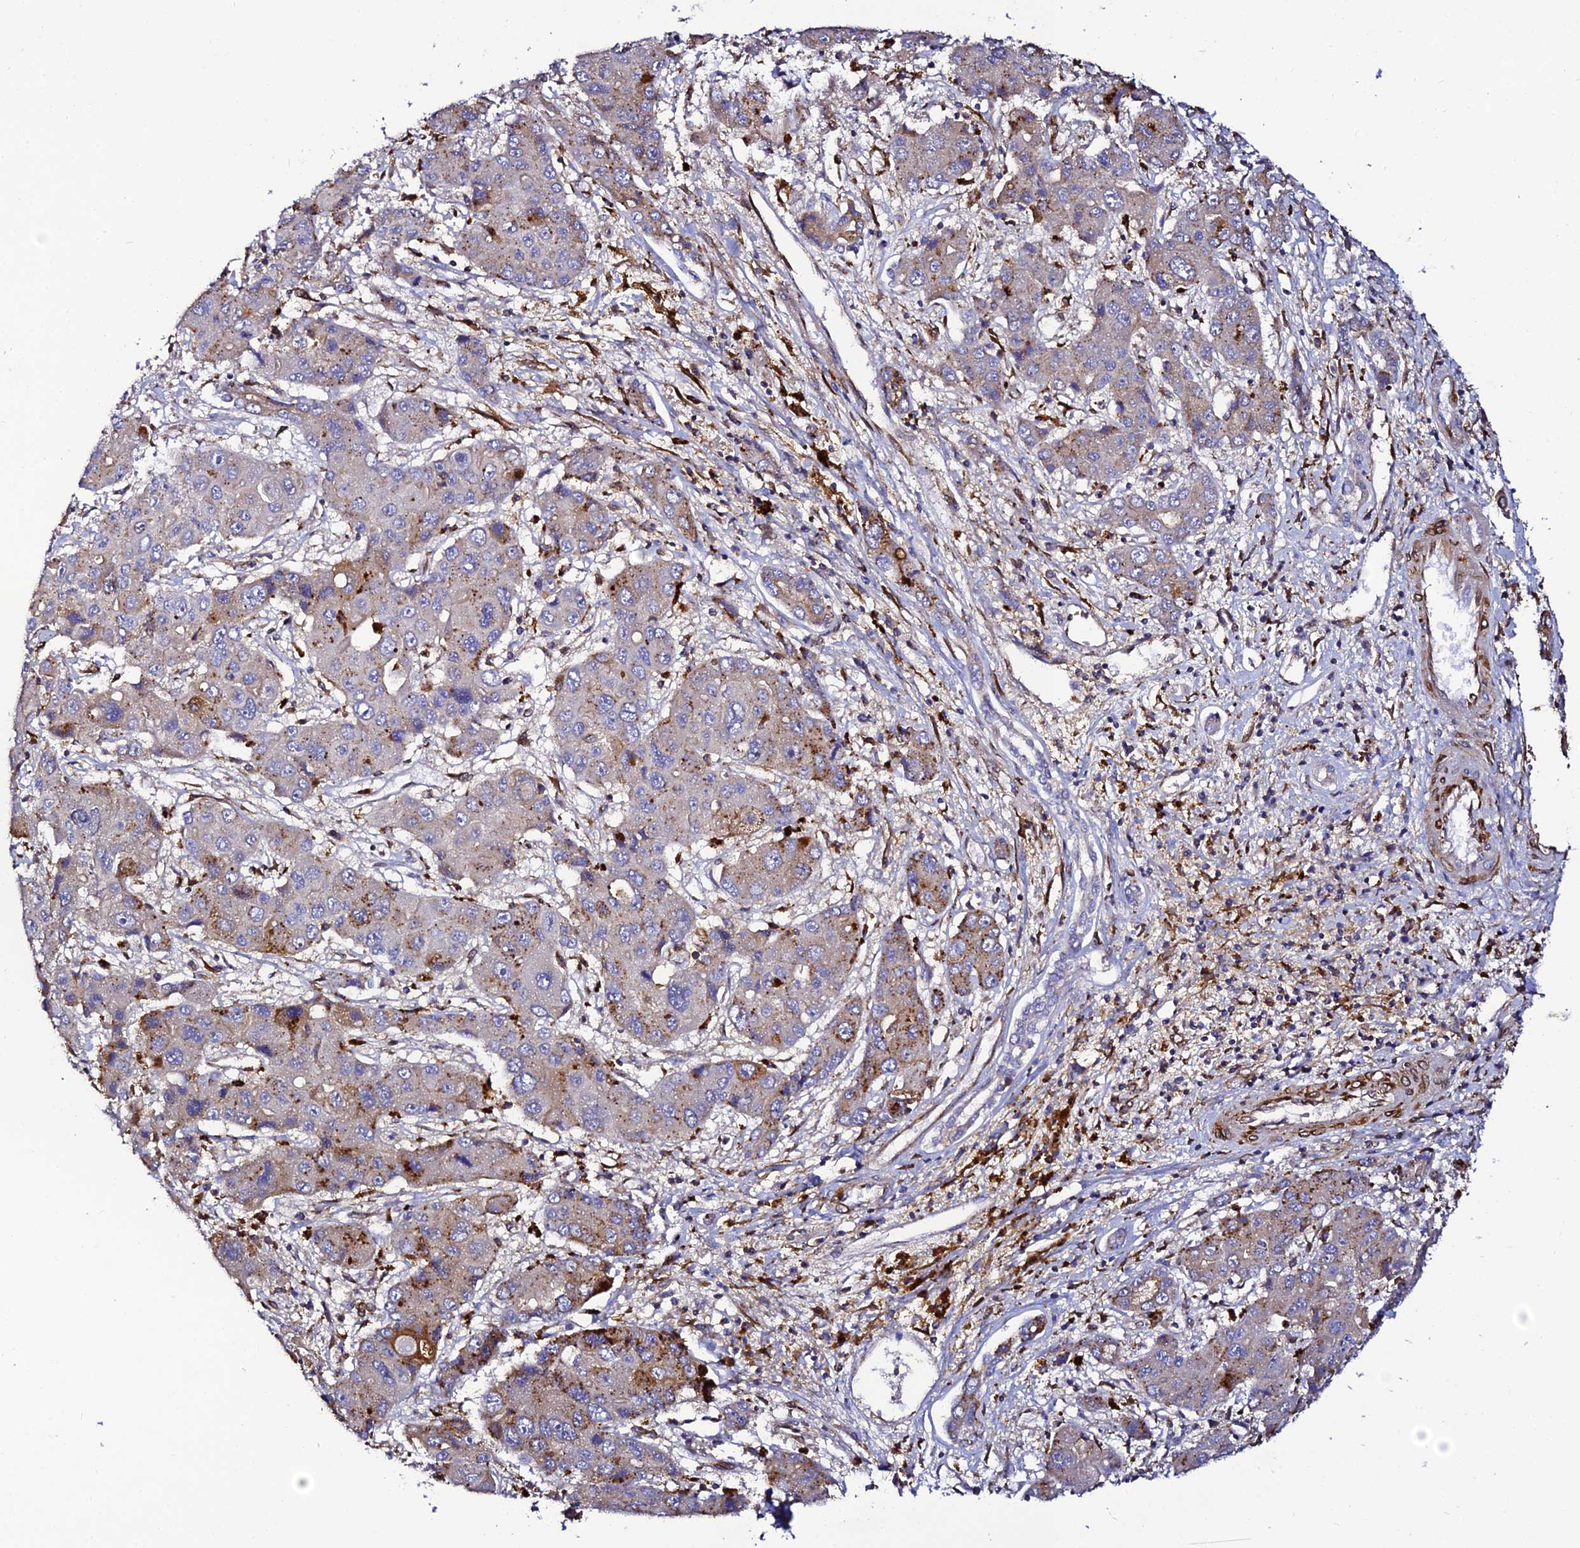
{"staining": {"intensity": "moderate", "quantity": "<25%", "location": "cytoplasmic/membranous"}, "tissue": "liver cancer", "cell_type": "Tumor cells", "image_type": "cancer", "snomed": [{"axis": "morphology", "description": "Cholangiocarcinoma"}, {"axis": "topography", "description": "Liver"}], "caption": "Moderate cytoplasmic/membranous expression for a protein is identified in approximately <25% of tumor cells of liver cancer using IHC.", "gene": "TRPV2", "patient": {"sex": "male", "age": 67}}